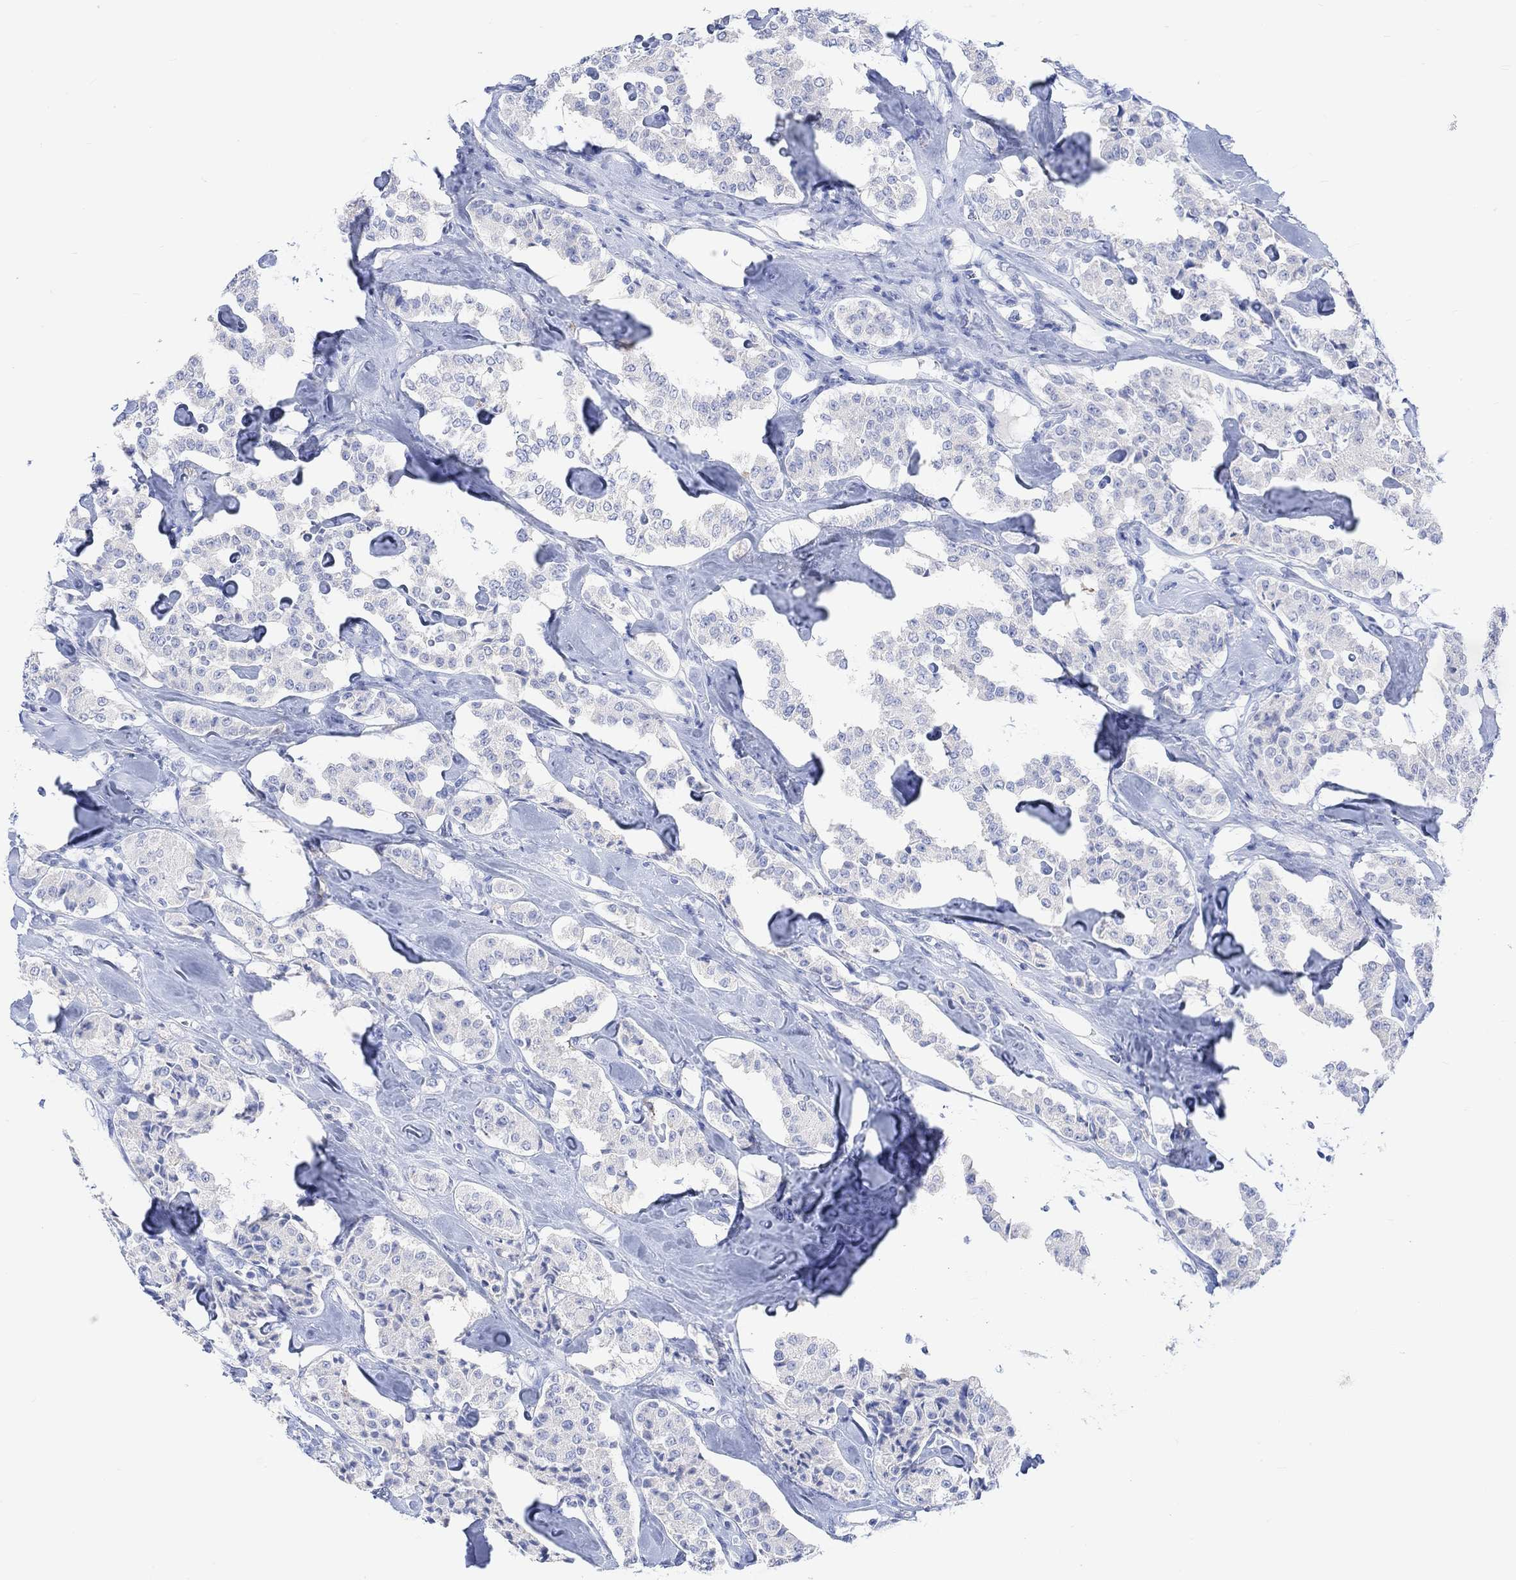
{"staining": {"intensity": "negative", "quantity": "none", "location": "none"}, "tissue": "carcinoid", "cell_type": "Tumor cells", "image_type": "cancer", "snomed": [{"axis": "morphology", "description": "Carcinoid, malignant, NOS"}, {"axis": "topography", "description": "Pancreas"}], "caption": "The micrograph exhibits no staining of tumor cells in carcinoid (malignant).", "gene": "CALCA", "patient": {"sex": "male", "age": 41}}